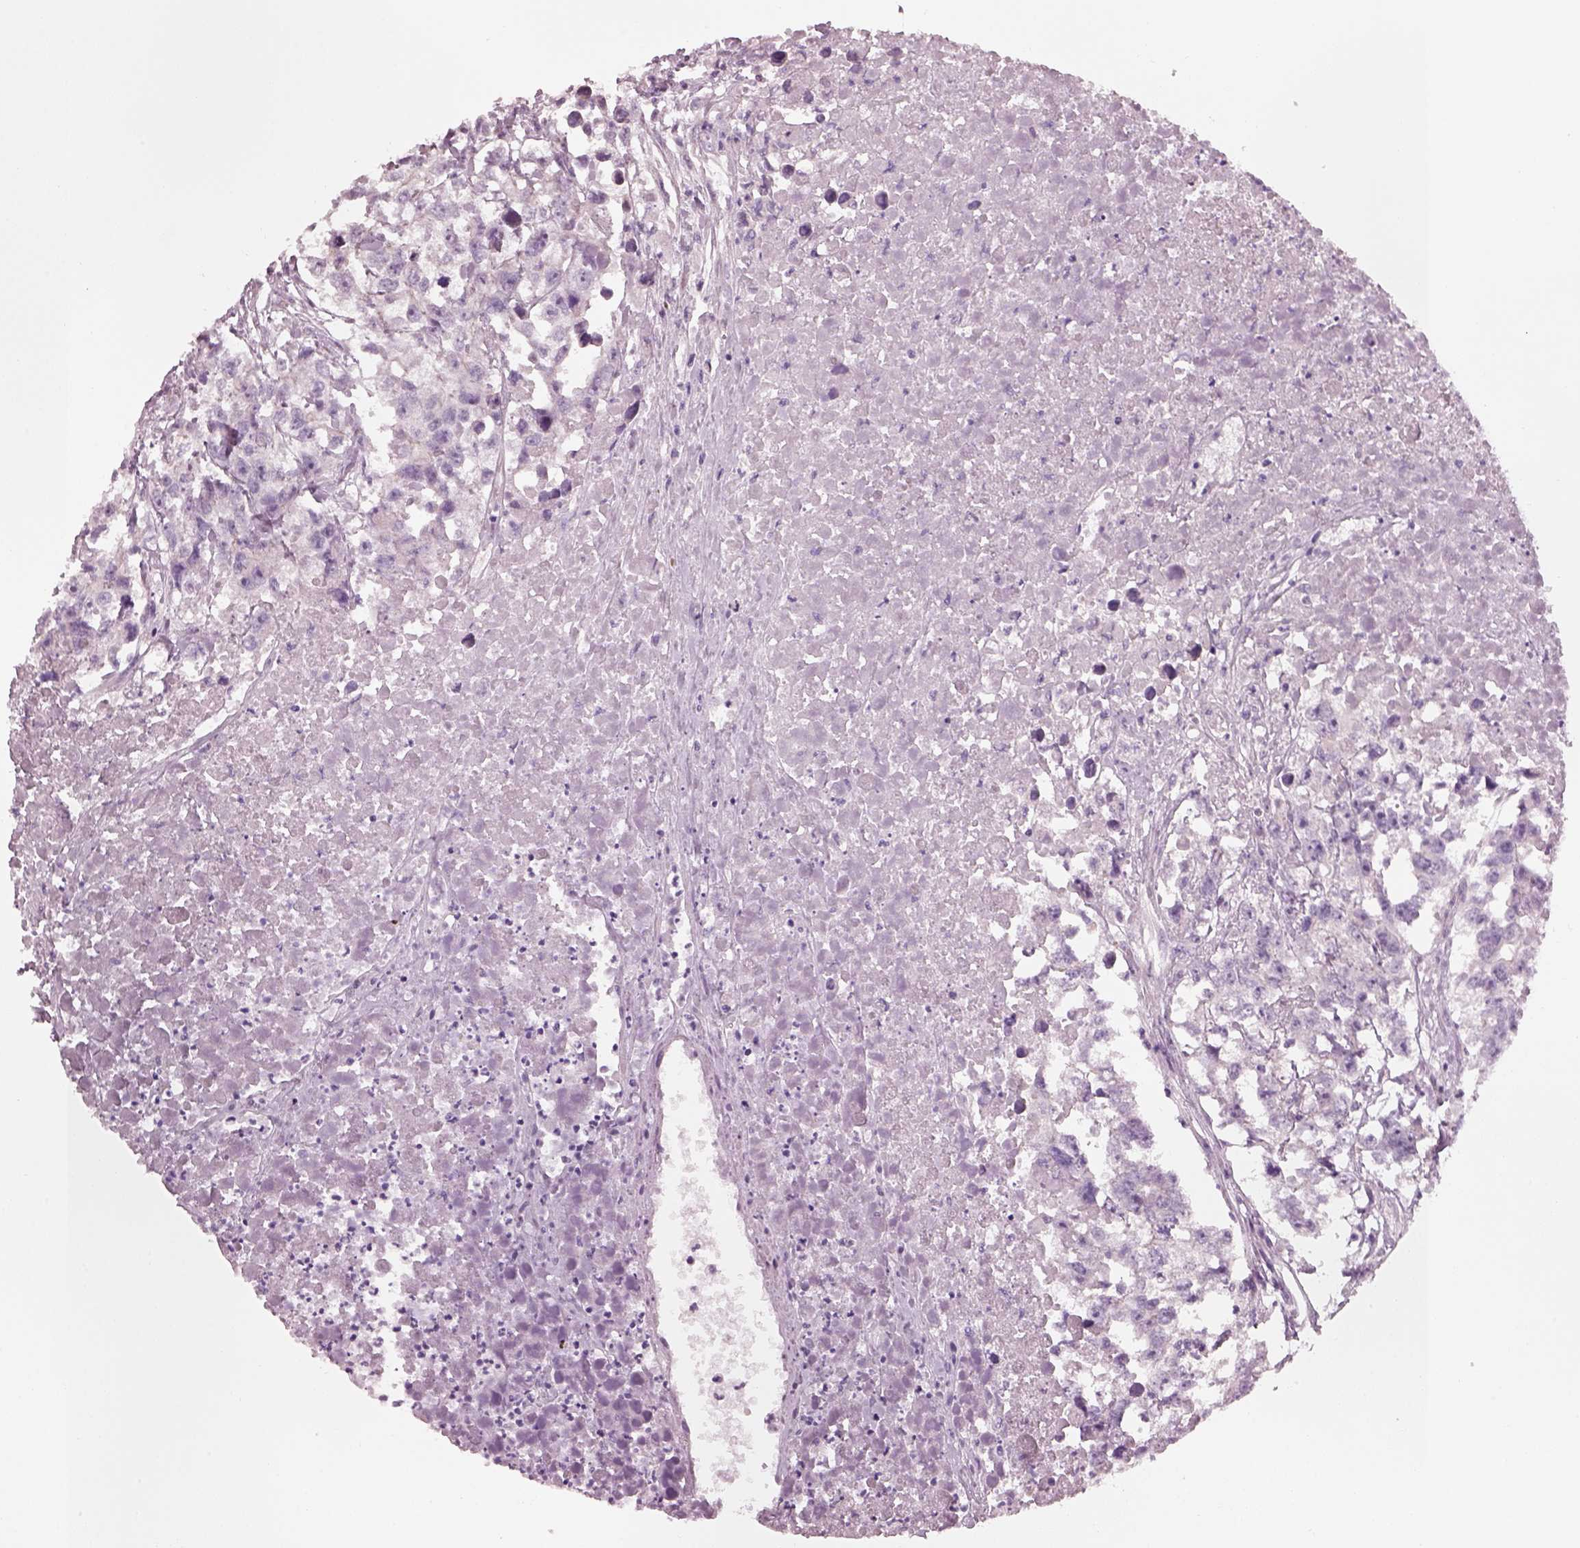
{"staining": {"intensity": "negative", "quantity": "none", "location": "none"}, "tissue": "testis cancer", "cell_type": "Tumor cells", "image_type": "cancer", "snomed": [{"axis": "morphology", "description": "Carcinoma, Embryonal, NOS"}, {"axis": "morphology", "description": "Teratoma, malignant, NOS"}, {"axis": "topography", "description": "Testis"}], "caption": "This is an immunohistochemistry (IHC) histopathology image of human testis teratoma (malignant). There is no expression in tumor cells.", "gene": "SLC27A2", "patient": {"sex": "male", "age": 44}}